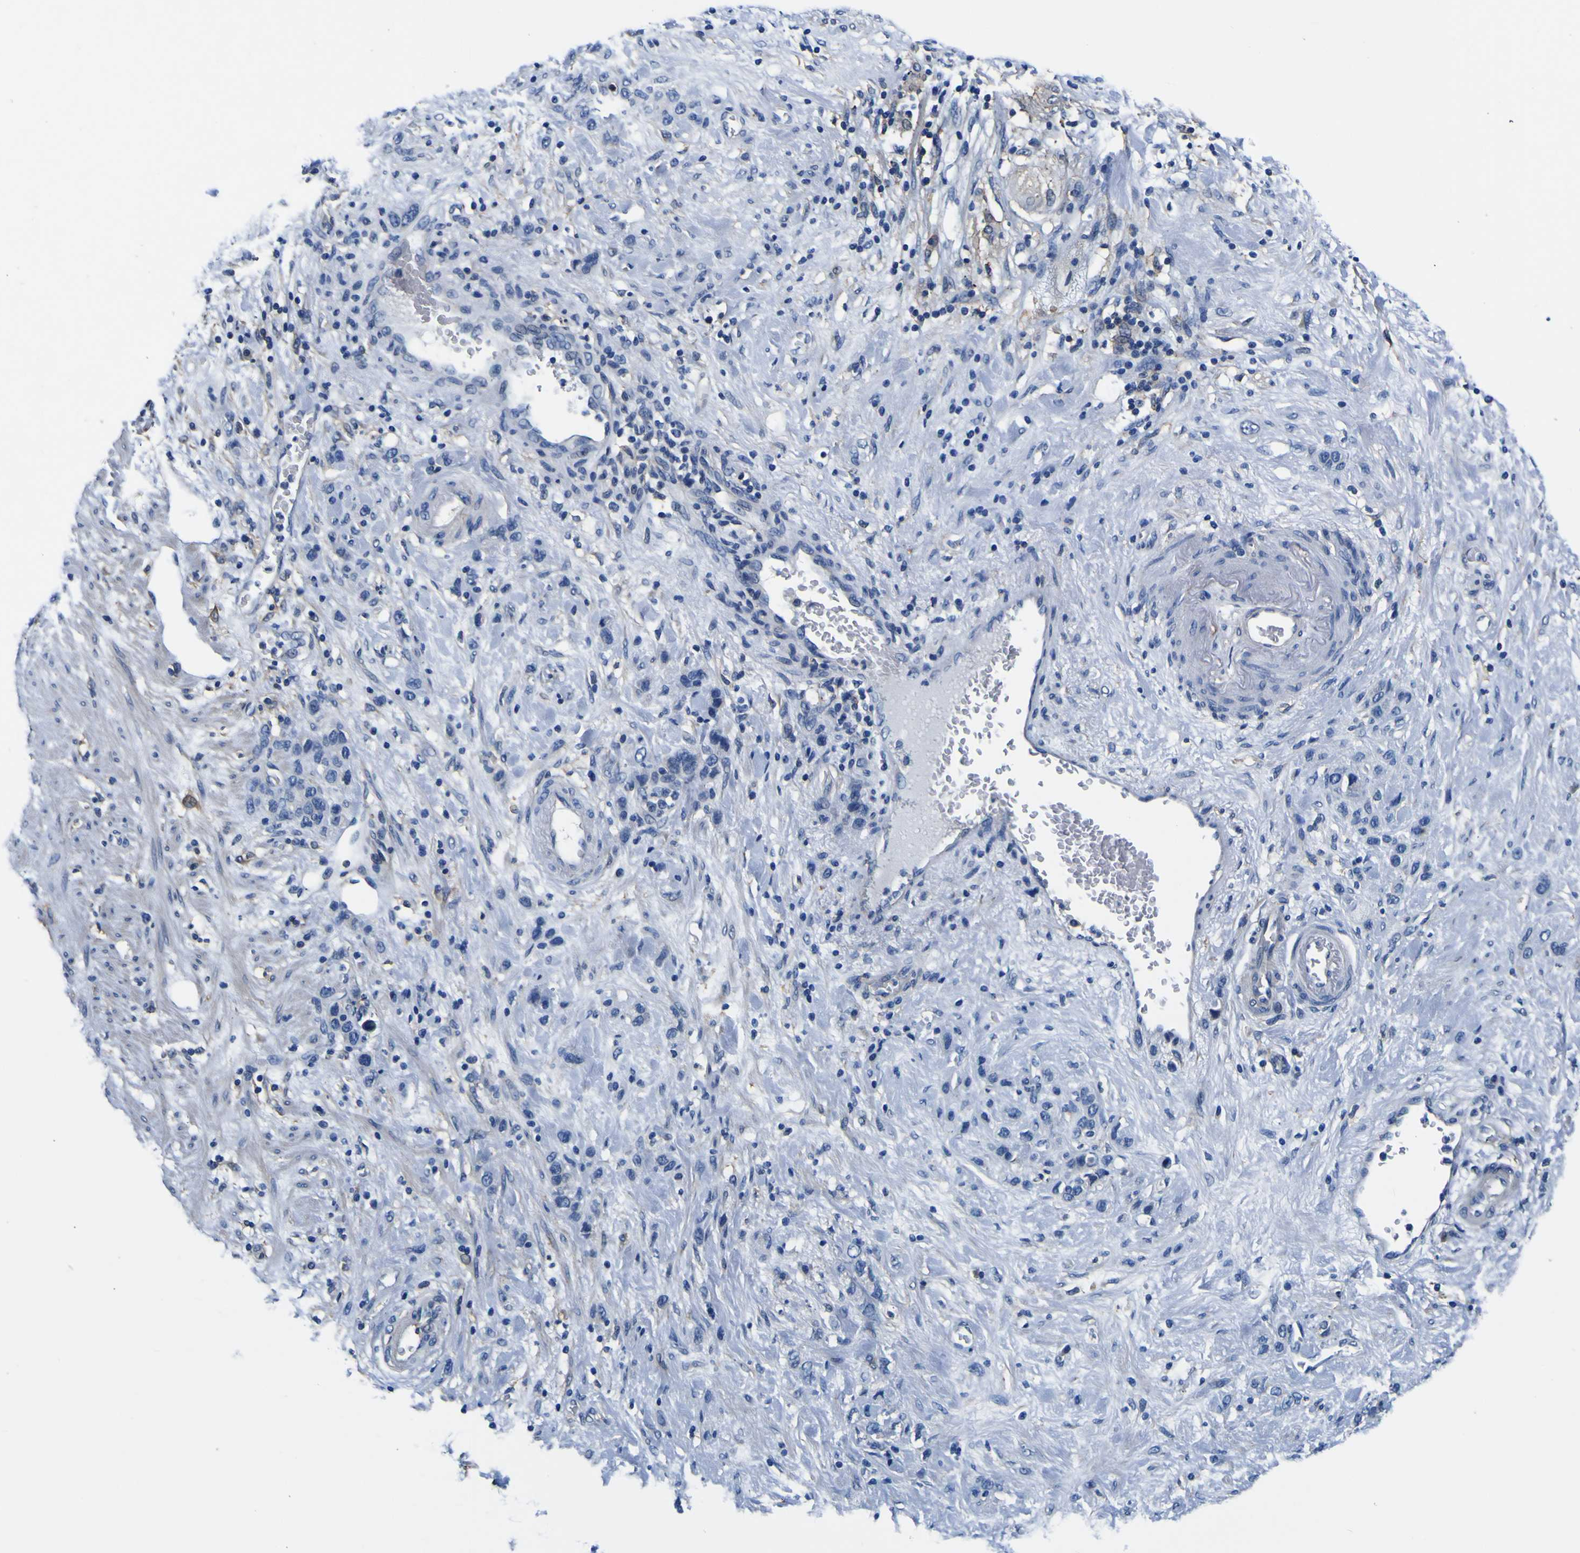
{"staining": {"intensity": "negative", "quantity": "none", "location": "none"}, "tissue": "stomach cancer", "cell_type": "Tumor cells", "image_type": "cancer", "snomed": [{"axis": "morphology", "description": "Adenocarcinoma, NOS"}, {"axis": "morphology", "description": "Adenocarcinoma, High grade"}, {"axis": "topography", "description": "Stomach, upper"}, {"axis": "topography", "description": "Stomach, lower"}], "caption": "Immunohistochemistry (IHC) histopathology image of neoplastic tissue: human stomach adenocarcinoma stained with DAB reveals no significant protein expression in tumor cells. Brightfield microscopy of IHC stained with DAB (3,3'-diaminobenzidine) (brown) and hematoxylin (blue), captured at high magnification.", "gene": "PXDN", "patient": {"sex": "female", "age": 65}}